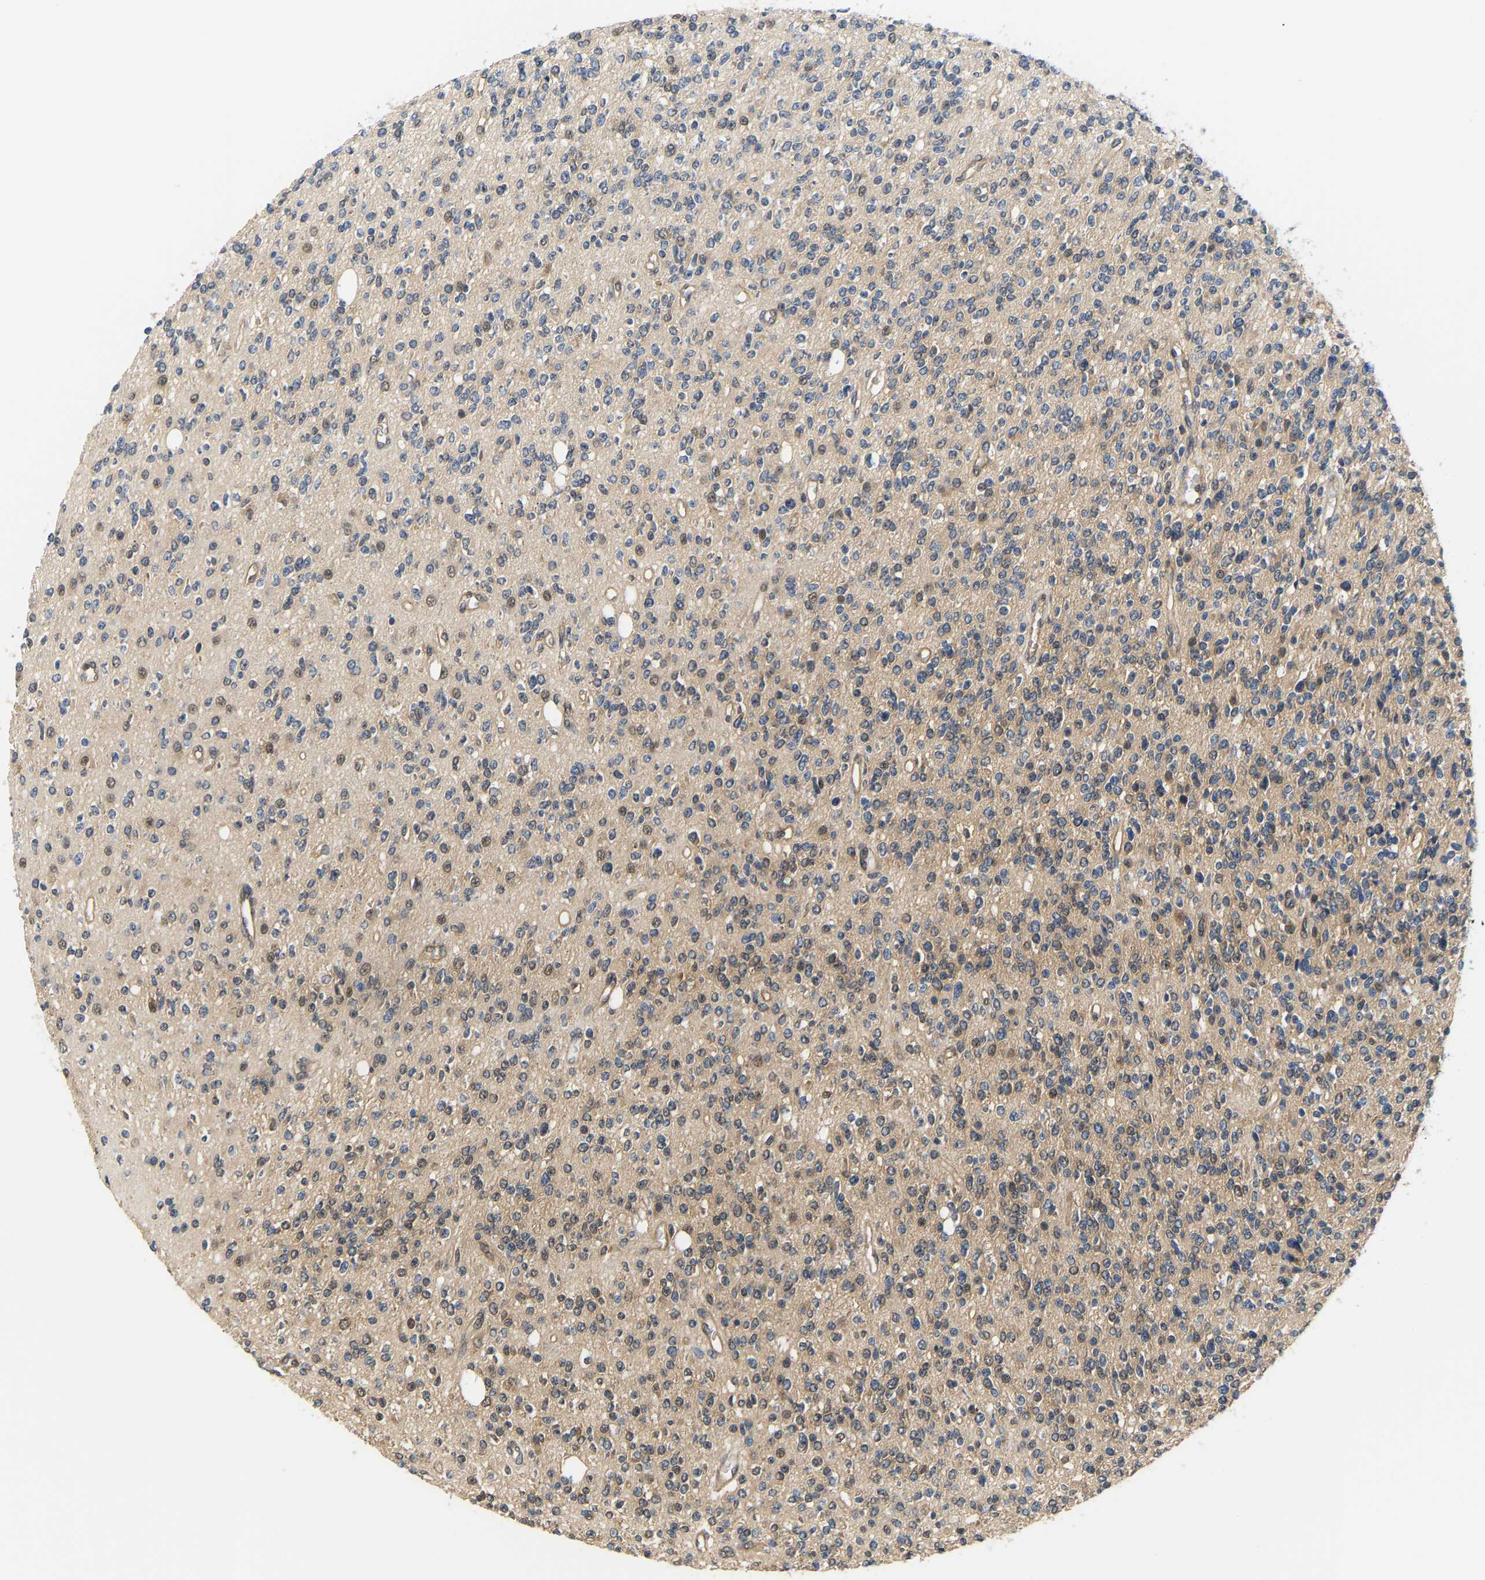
{"staining": {"intensity": "weak", "quantity": "25%-75%", "location": "cytoplasmic/membranous,nuclear"}, "tissue": "glioma", "cell_type": "Tumor cells", "image_type": "cancer", "snomed": [{"axis": "morphology", "description": "Glioma, malignant, High grade"}, {"axis": "topography", "description": "Brain"}], "caption": "Immunohistochemical staining of malignant high-grade glioma shows low levels of weak cytoplasmic/membranous and nuclear positivity in about 25%-75% of tumor cells.", "gene": "ARHGEF12", "patient": {"sex": "male", "age": 34}}